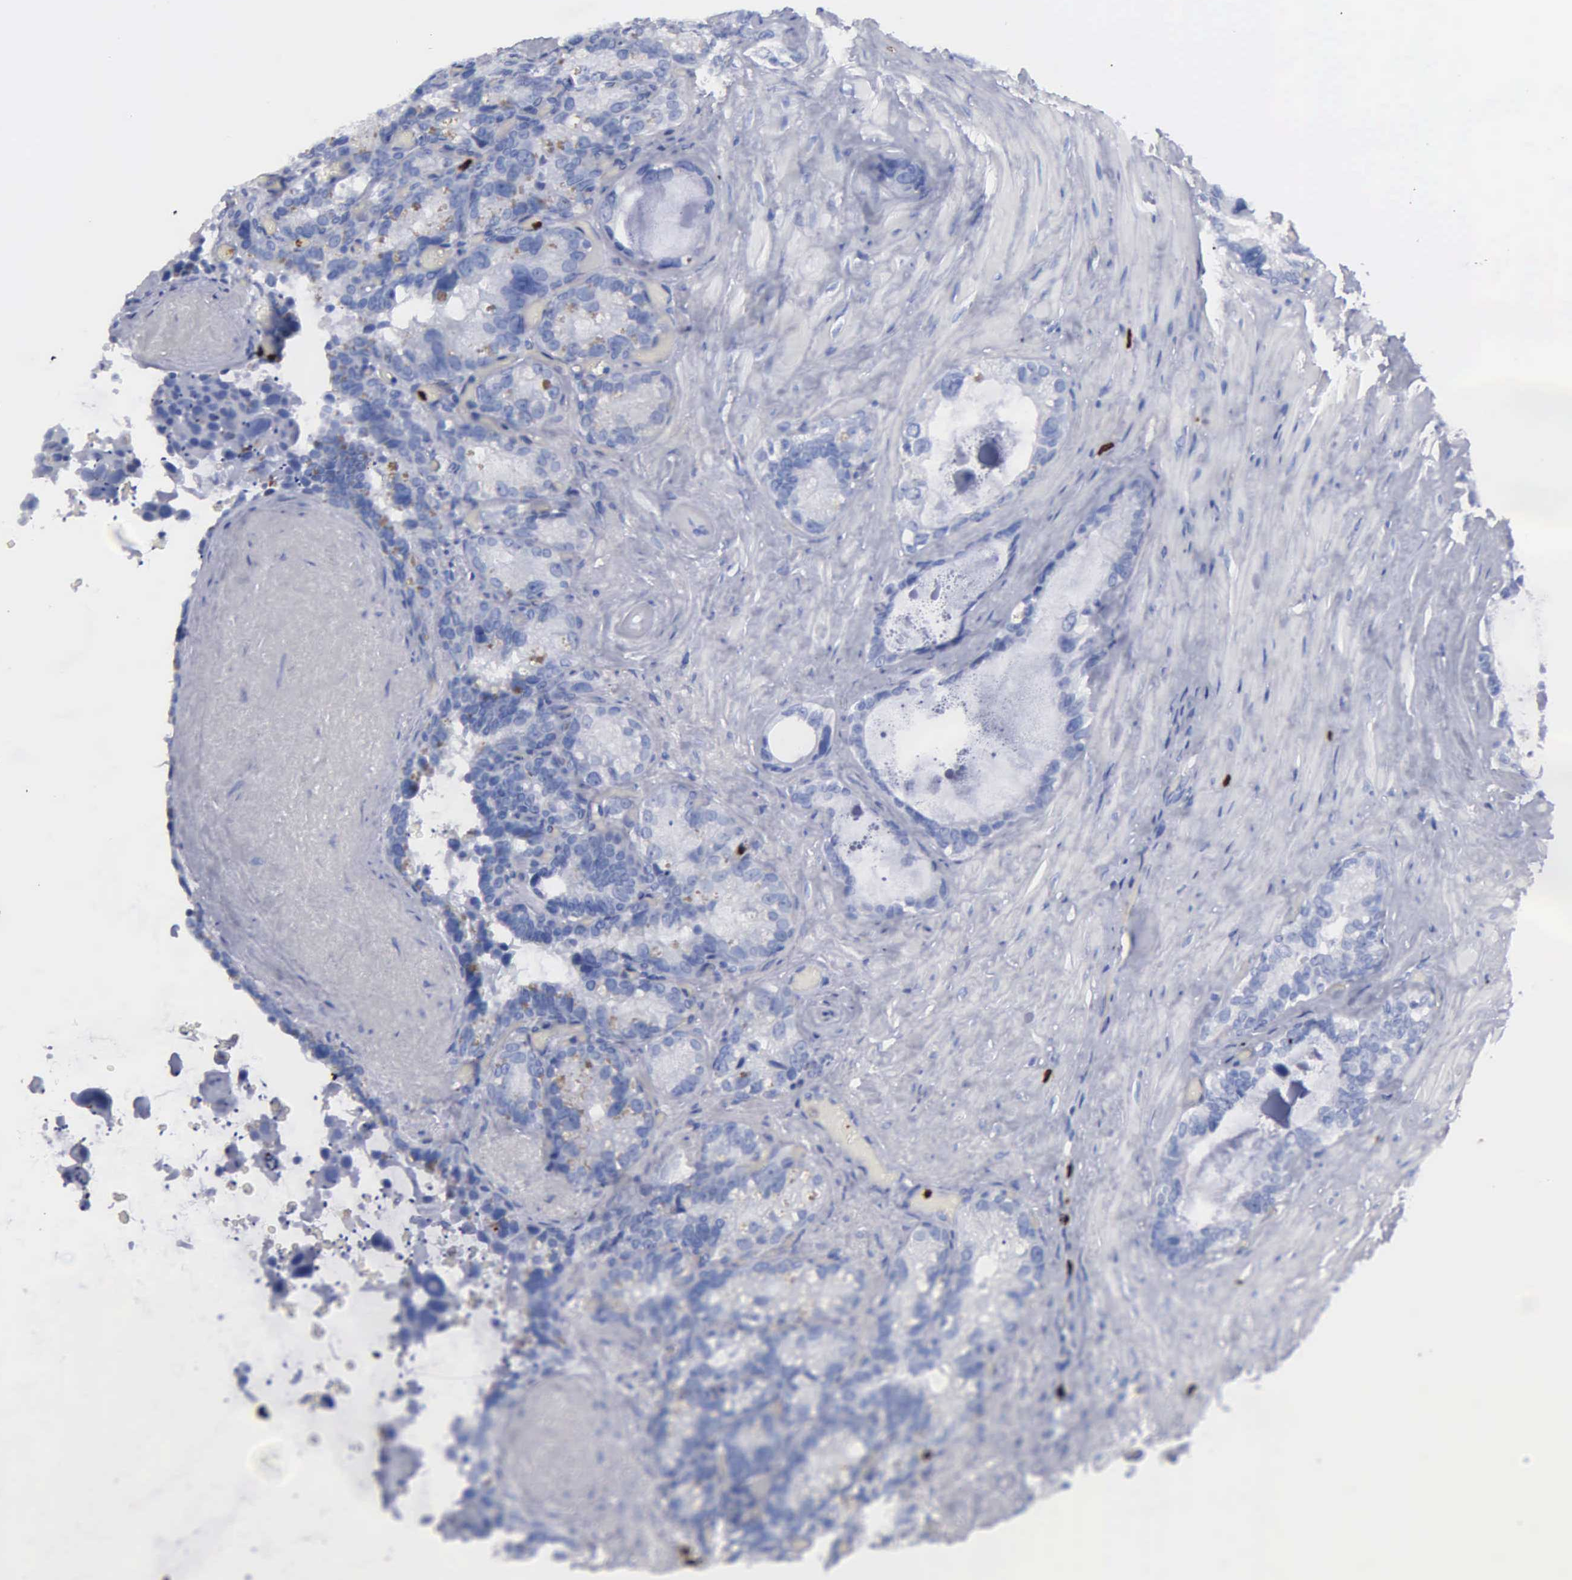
{"staining": {"intensity": "negative", "quantity": "none", "location": "none"}, "tissue": "seminal vesicle", "cell_type": "Glandular cells", "image_type": "normal", "snomed": [{"axis": "morphology", "description": "Normal tissue, NOS"}, {"axis": "topography", "description": "Seminal veicle"}], "caption": "This is an IHC histopathology image of unremarkable seminal vesicle. There is no staining in glandular cells.", "gene": "CTSG", "patient": {"sex": "male", "age": 63}}